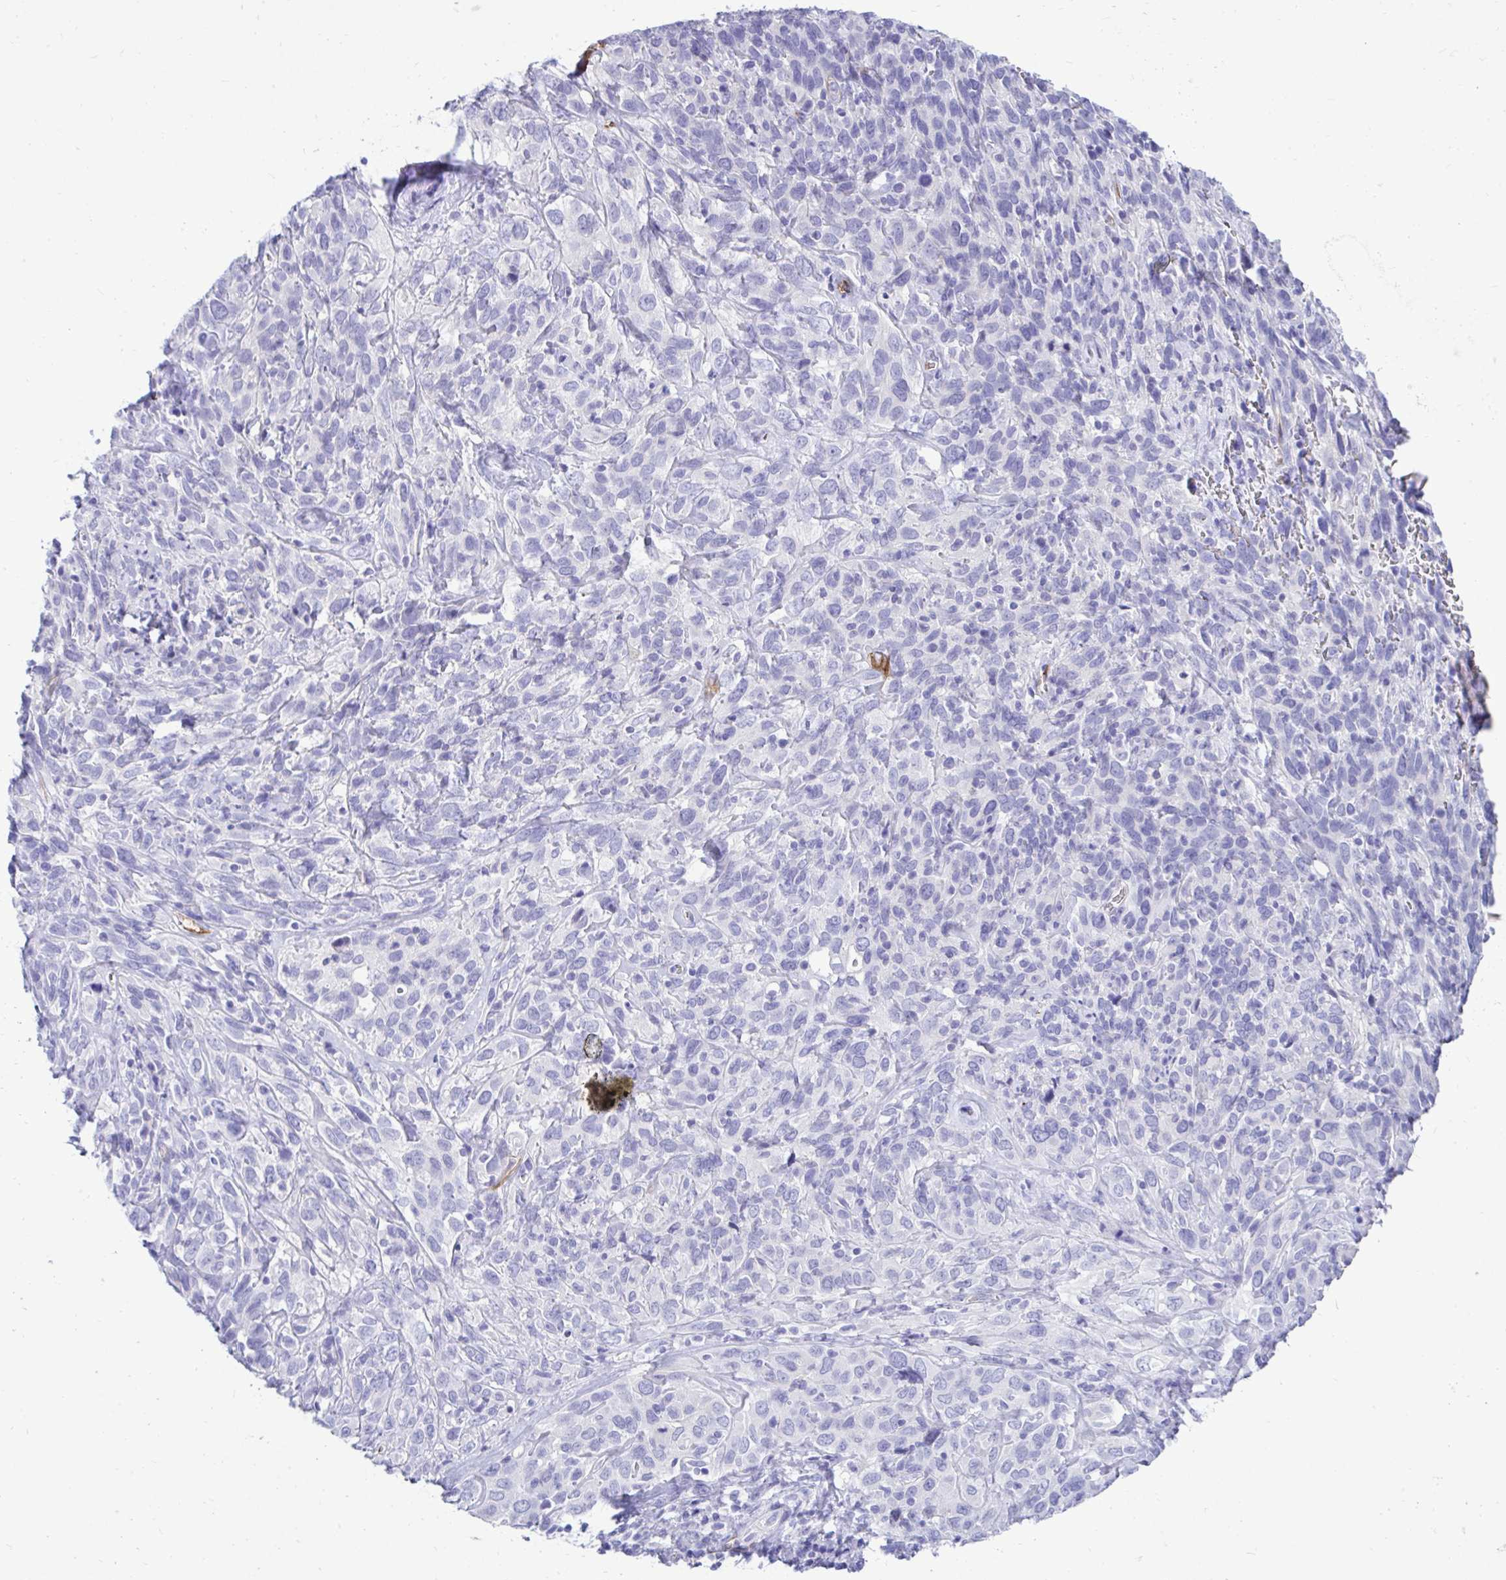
{"staining": {"intensity": "negative", "quantity": "none", "location": "none"}, "tissue": "cervical cancer", "cell_type": "Tumor cells", "image_type": "cancer", "snomed": [{"axis": "morphology", "description": "Normal tissue, NOS"}, {"axis": "morphology", "description": "Squamous cell carcinoma, NOS"}, {"axis": "topography", "description": "Cervix"}], "caption": "A micrograph of cervical cancer stained for a protein reveals no brown staining in tumor cells.", "gene": "ABCG2", "patient": {"sex": "female", "age": 51}}